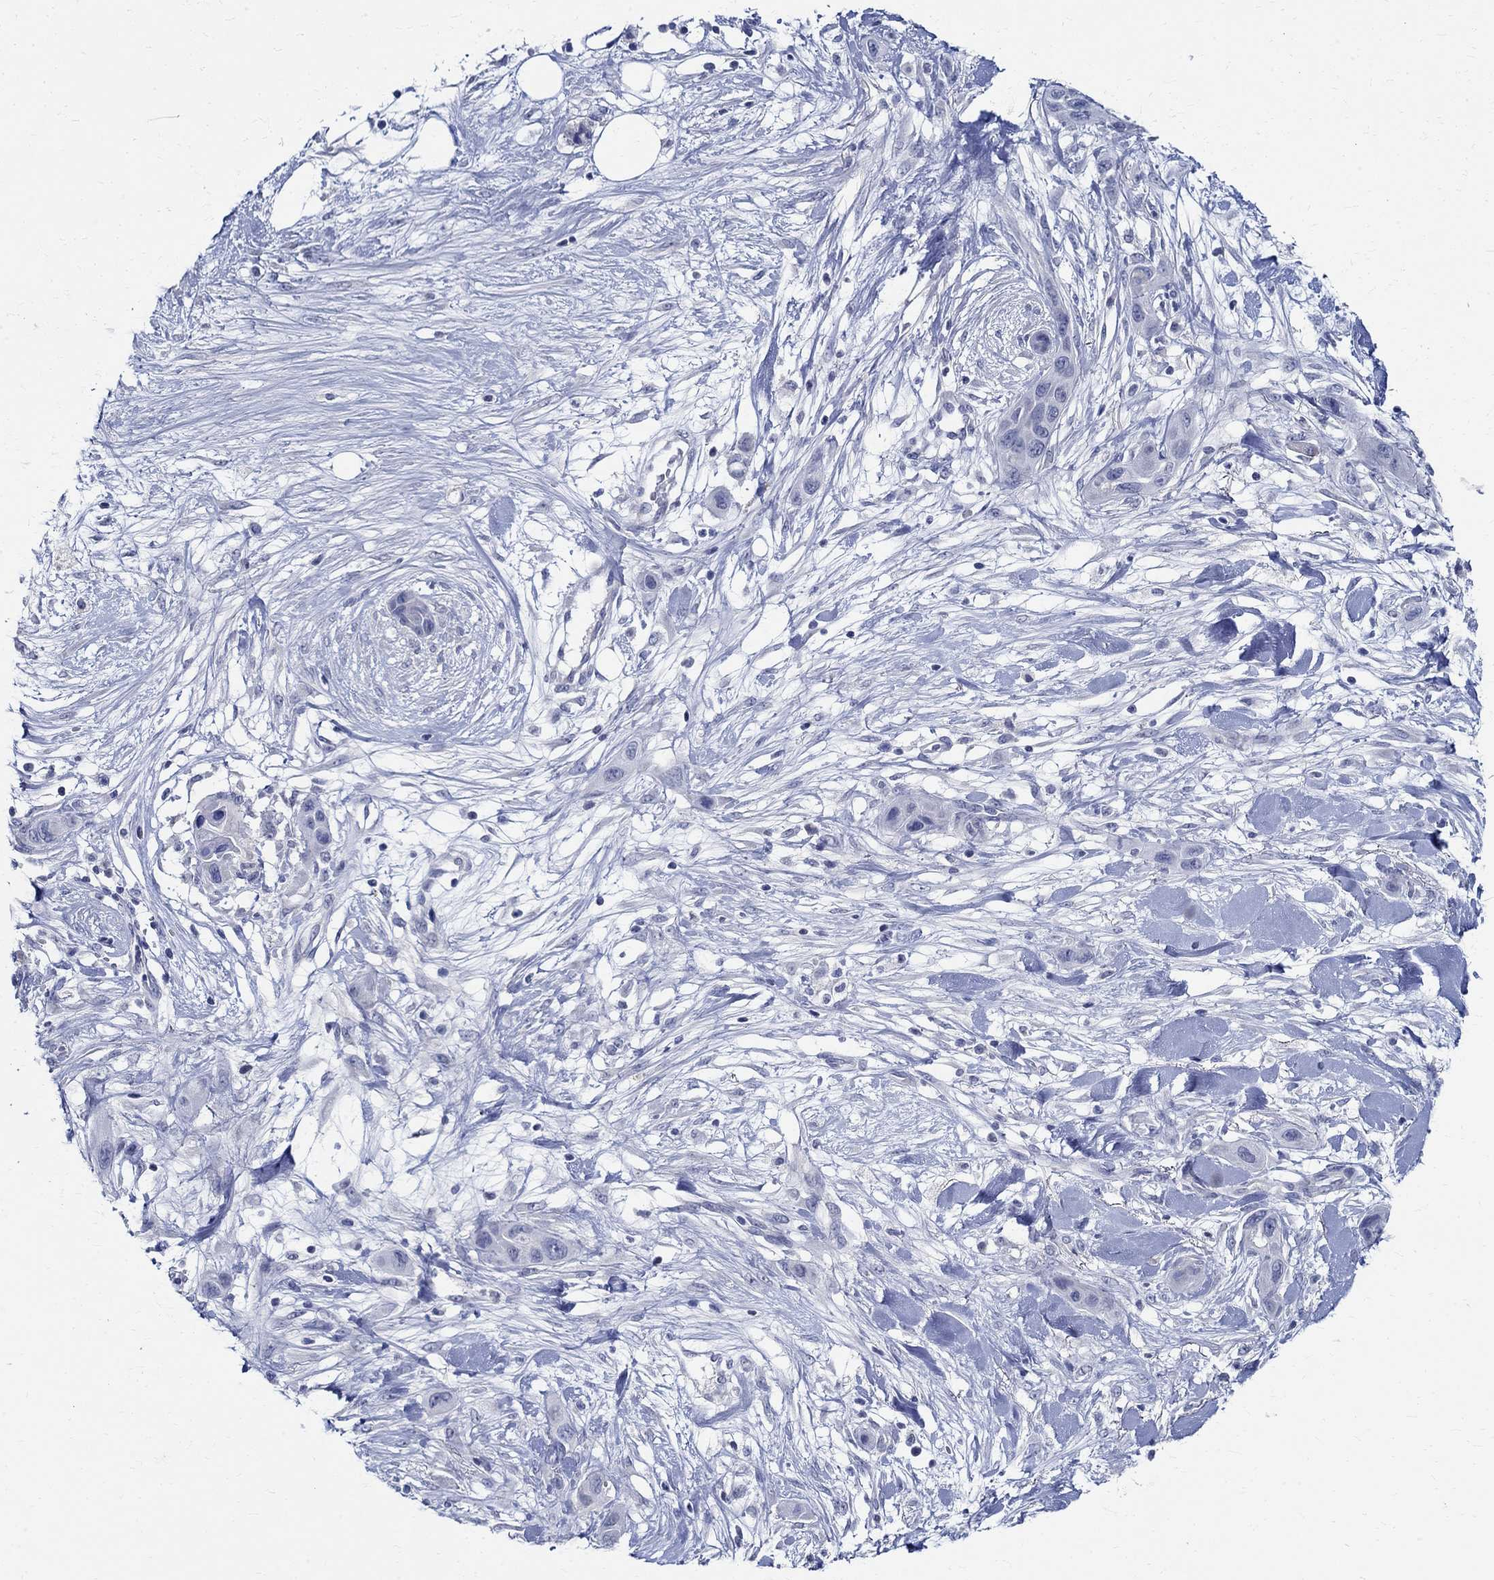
{"staining": {"intensity": "negative", "quantity": "none", "location": "none"}, "tissue": "skin cancer", "cell_type": "Tumor cells", "image_type": "cancer", "snomed": [{"axis": "morphology", "description": "Squamous cell carcinoma, NOS"}, {"axis": "topography", "description": "Skin"}], "caption": "Histopathology image shows no protein positivity in tumor cells of skin squamous cell carcinoma tissue.", "gene": "CETN1", "patient": {"sex": "male", "age": 79}}